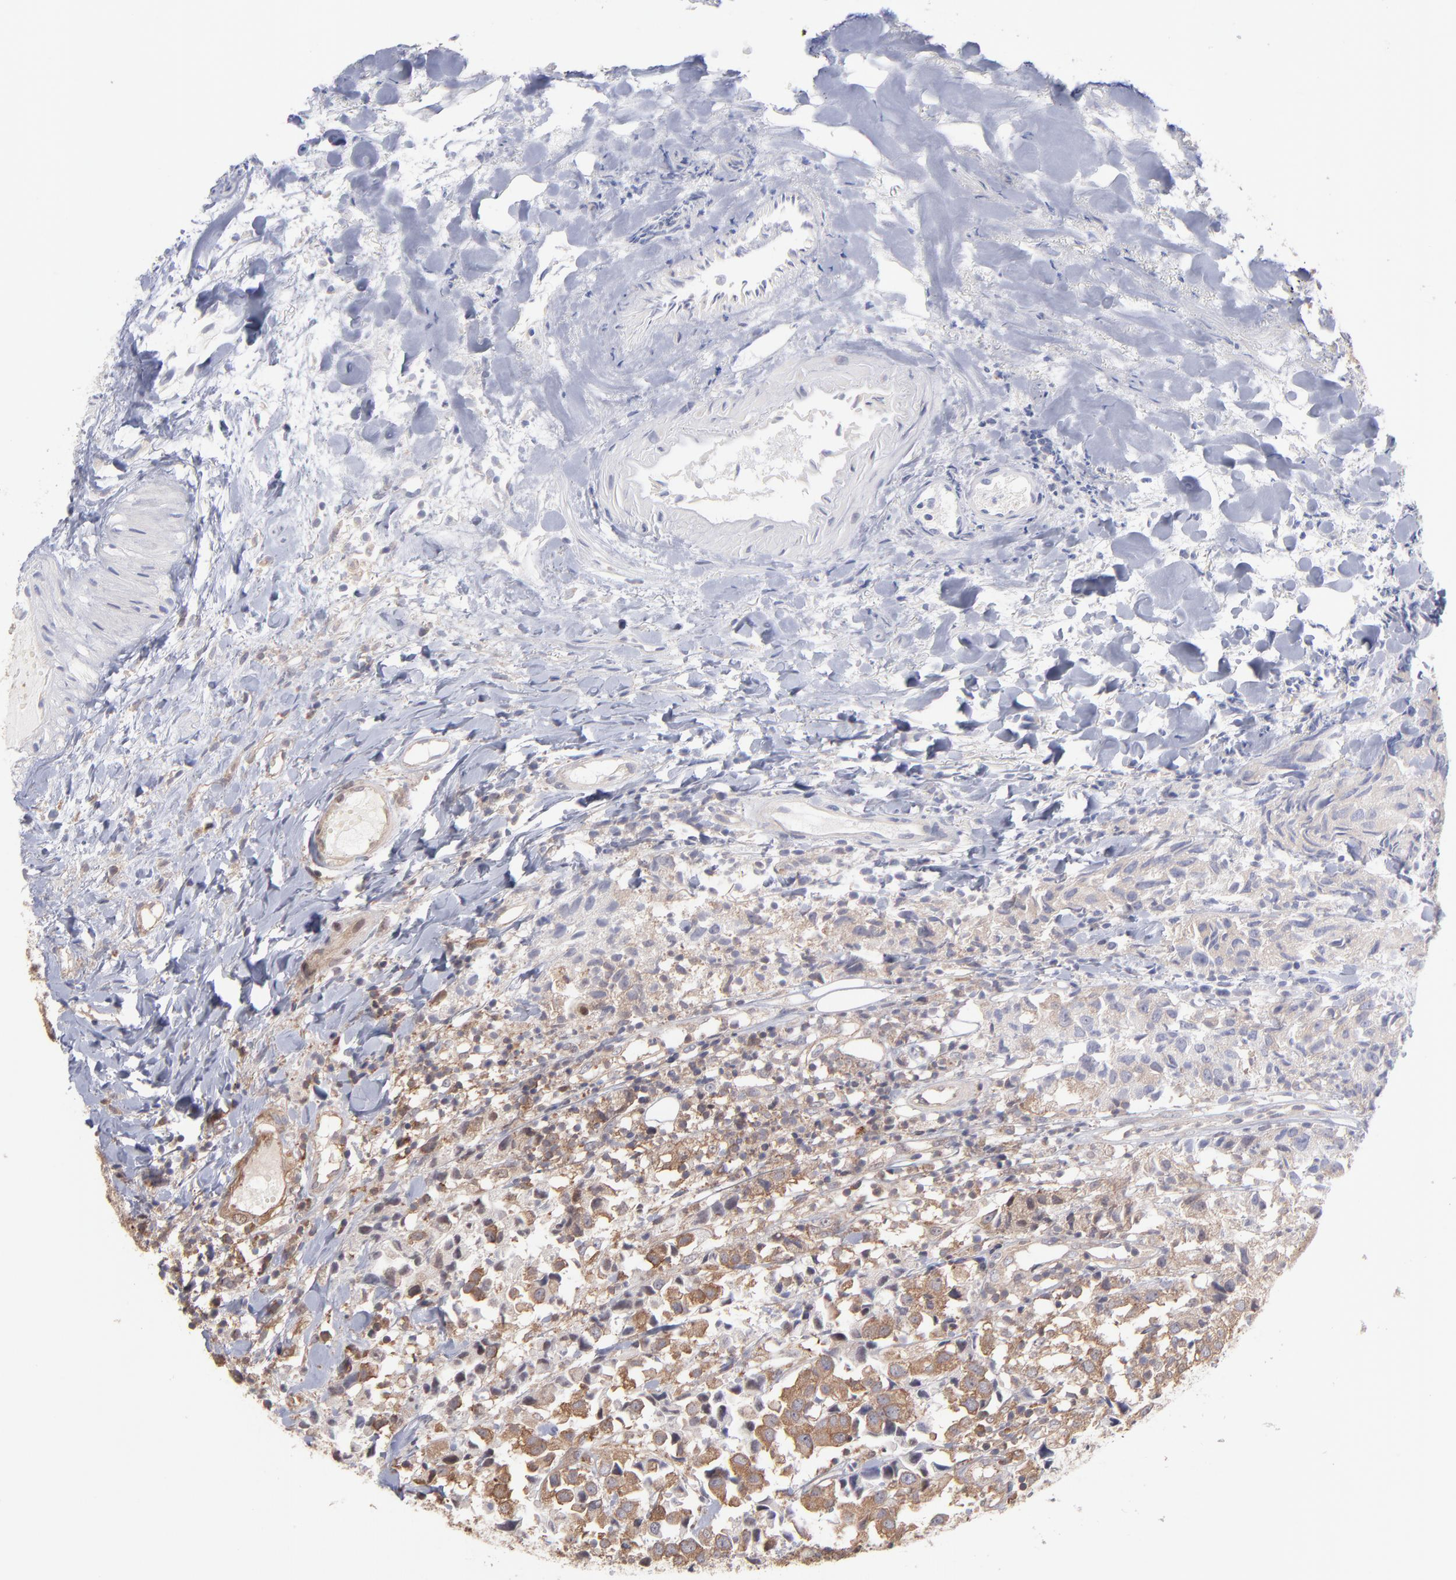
{"staining": {"intensity": "moderate", "quantity": ">75%", "location": "cytoplasmic/membranous"}, "tissue": "urothelial cancer", "cell_type": "Tumor cells", "image_type": "cancer", "snomed": [{"axis": "morphology", "description": "Urothelial carcinoma, High grade"}, {"axis": "topography", "description": "Urinary bladder"}], "caption": "An IHC micrograph of tumor tissue is shown. Protein staining in brown highlights moderate cytoplasmic/membranous positivity in urothelial carcinoma (high-grade) within tumor cells.", "gene": "MAPRE1", "patient": {"sex": "female", "age": 75}}